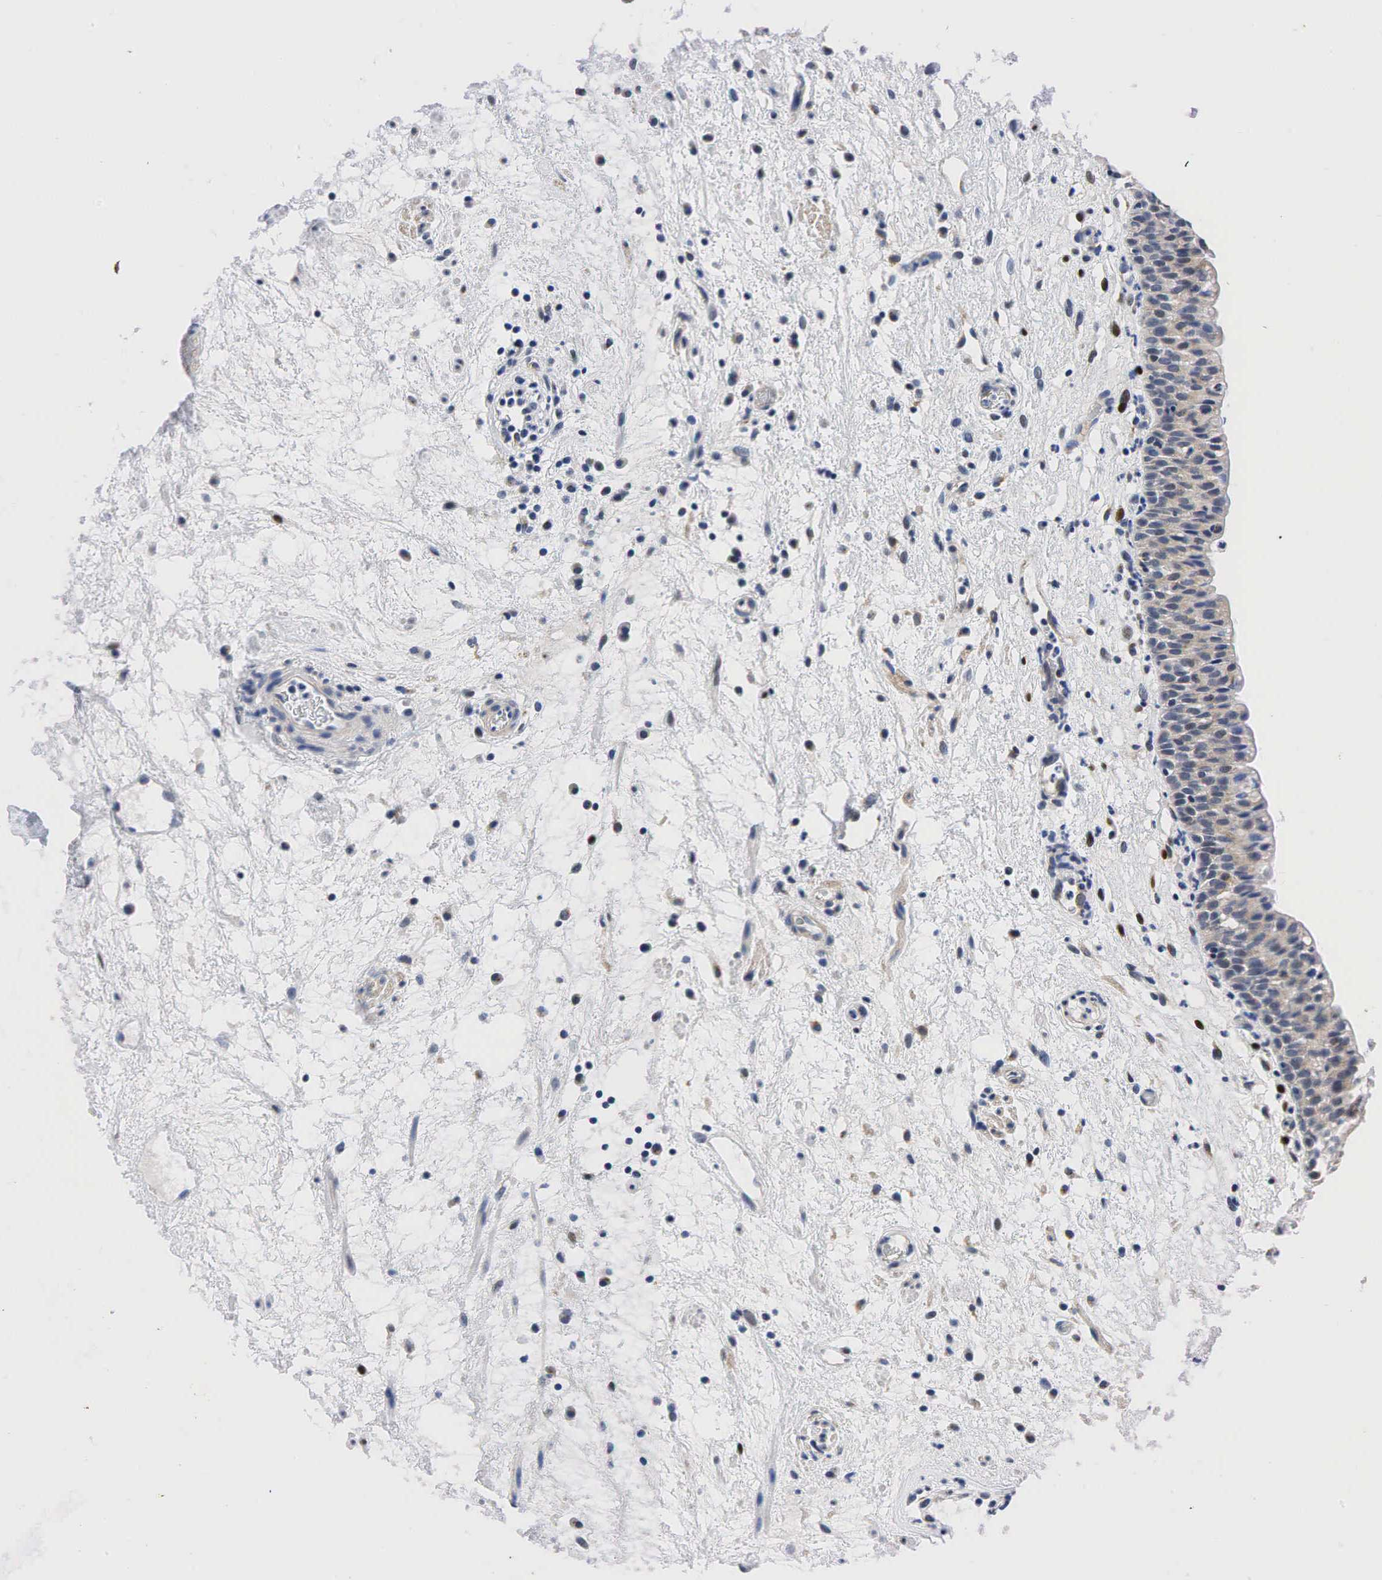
{"staining": {"intensity": "weak", "quantity": "<25%", "location": "nuclear"}, "tissue": "urinary bladder", "cell_type": "Urothelial cells", "image_type": "normal", "snomed": [{"axis": "morphology", "description": "Normal tissue, NOS"}, {"axis": "topography", "description": "Urinary bladder"}], "caption": "High power microscopy photomicrograph of an immunohistochemistry photomicrograph of normal urinary bladder, revealing no significant expression in urothelial cells.", "gene": "PGR", "patient": {"sex": "male", "age": 48}}